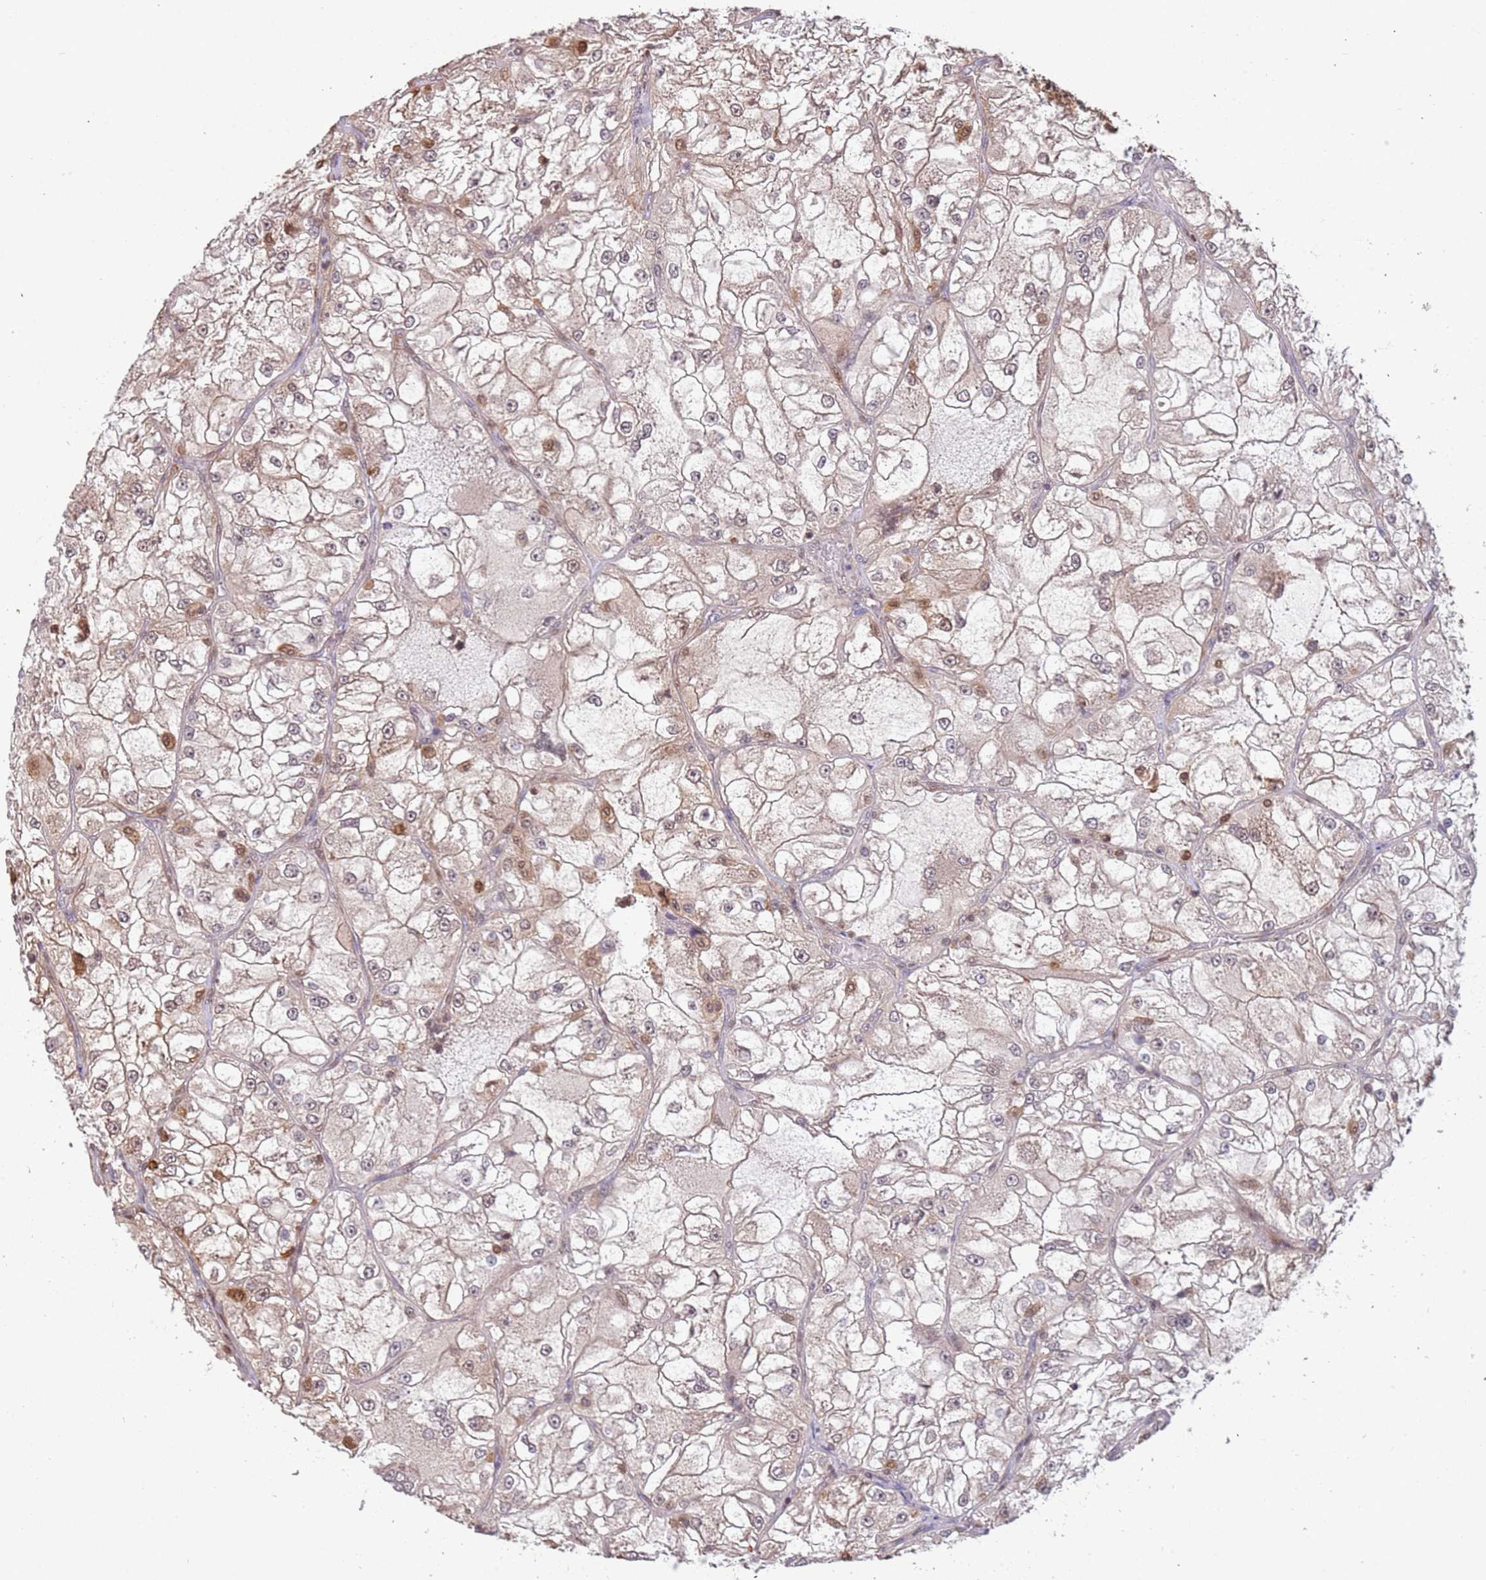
{"staining": {"intensity": "moderate", "quantity": "25%-75%", "location": "cytoplasmic/membranous,nuclear"}, "tissue": "renal cancer", "cell_type": "Tumor cells", "image_type": "cancer", "snomed": [{"axis": "morphology", "description": "Adenocarcinoma, NOS"}, {"axis": "topography", "description": "Kidney"}], "caption": "Immunohistochemistry (IHC) staining of renal adenocarcinoma, which displays medium levels of moderate cytoplasmic/membranous and nuclear staining in approximately 25%-75% of tumor cells indicating moderate cytoplasmic/membranous and nuclear protein positivity. The staining was performed using DAB (3,3'-diaminobenzidine) (brown) for protein detection and nuclei were counterstained in hematoxylin (blue).", "gene": "GBP2", "patient": {"sex": "female", "age": 72}}